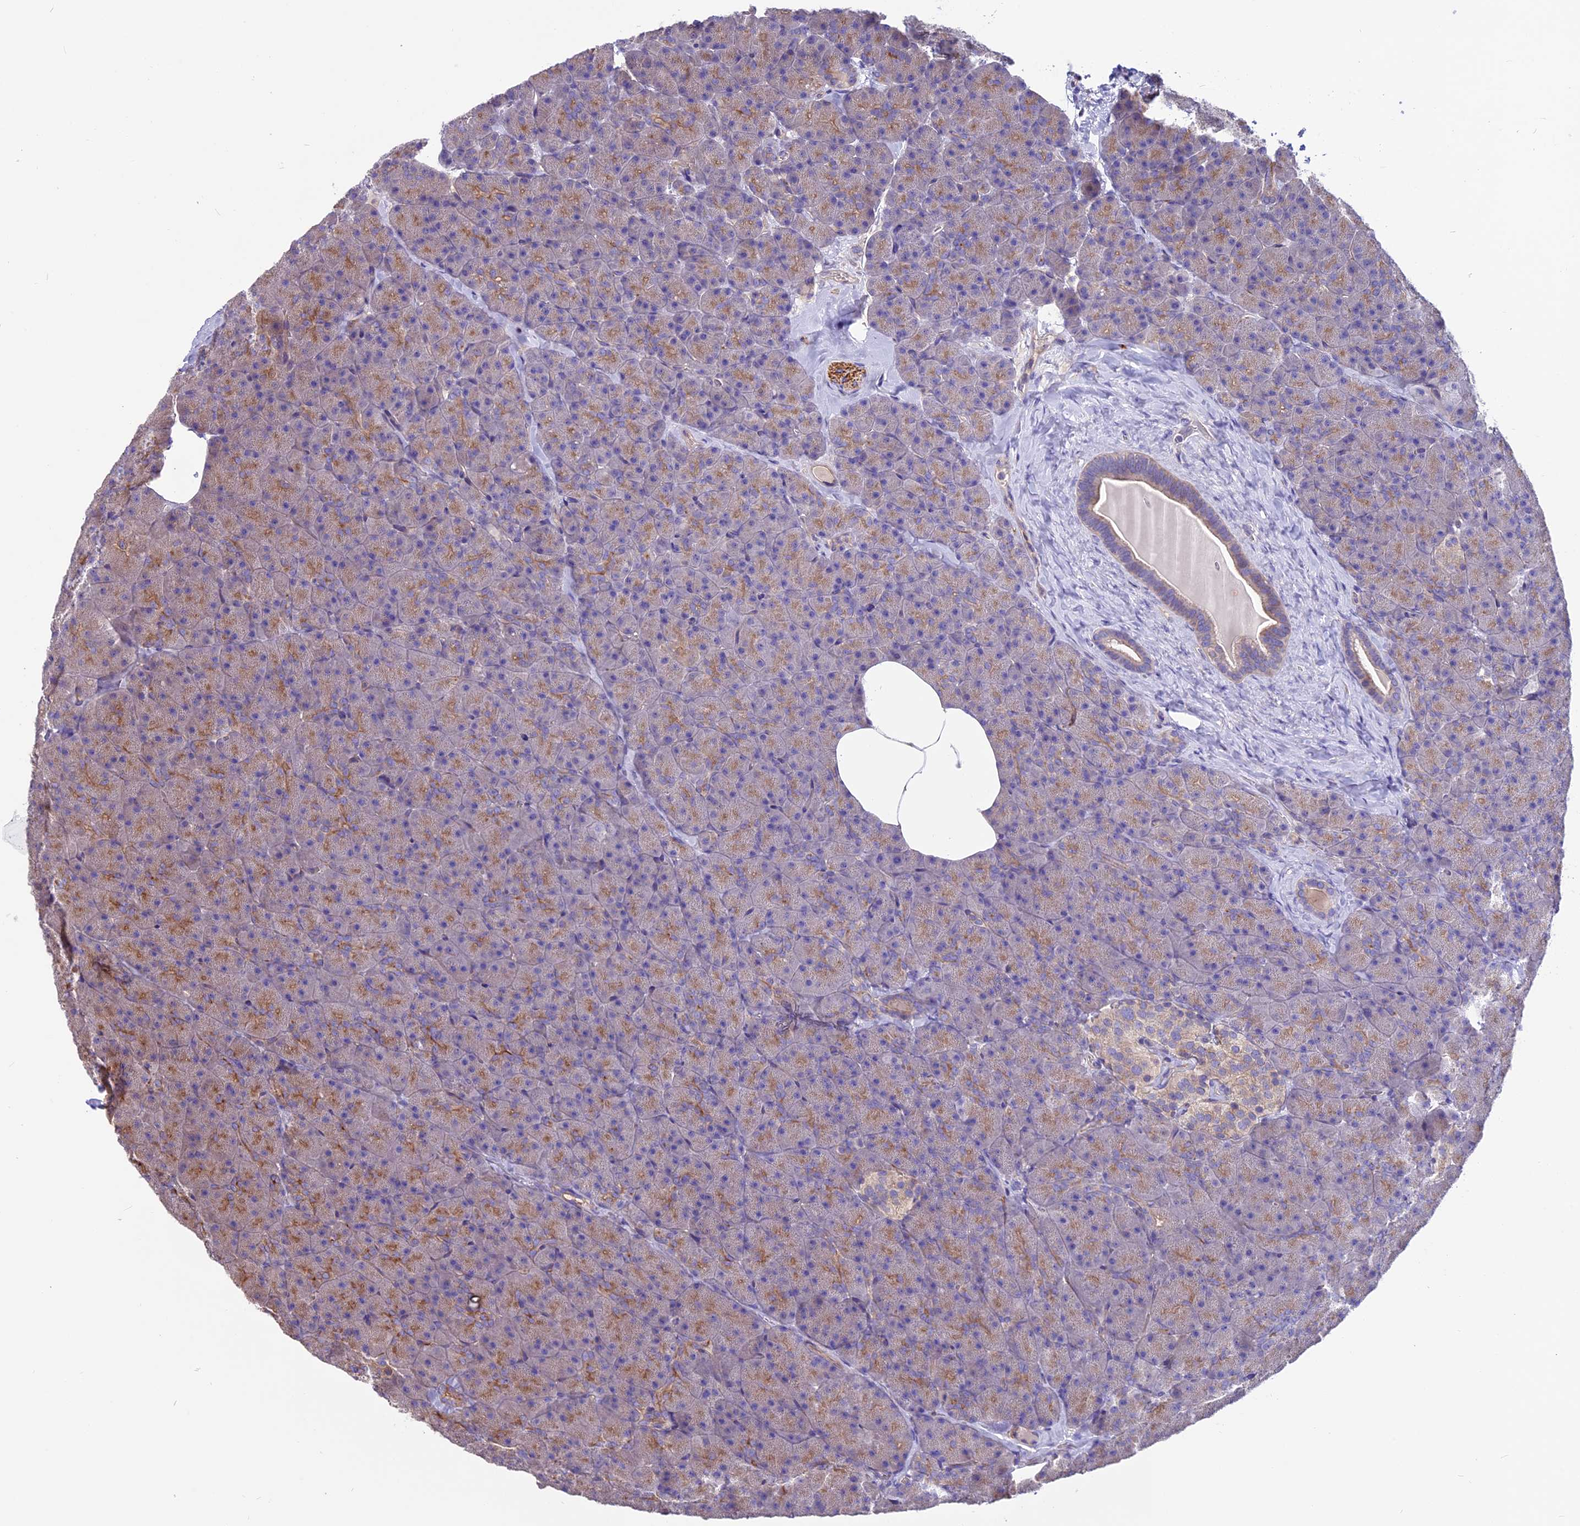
{"staining": {"intensity": "moderate", "quantity": "25%-75%", "location": "cytoplasmic/membranous"}, "tissue": "pancreas", "cell_type": "Exocrine glandular cells", "image_type": "normal", "snomed": [{"axis": "morphology", "description": "Normal tissue, NOS"}, {"axis": "topography", "description": "Pancreas"}], "caption": "DAB immunohistochemical staining of benign human pancreas displays moderate cytoplasmic/membranous protein staining in about 25%-75% of exocrine glandular cells. (DAB = brown stain, brightfield microscopy at high magnification).", "gene": "ANO3", "patient": {"sex": "male", "age": 36}}